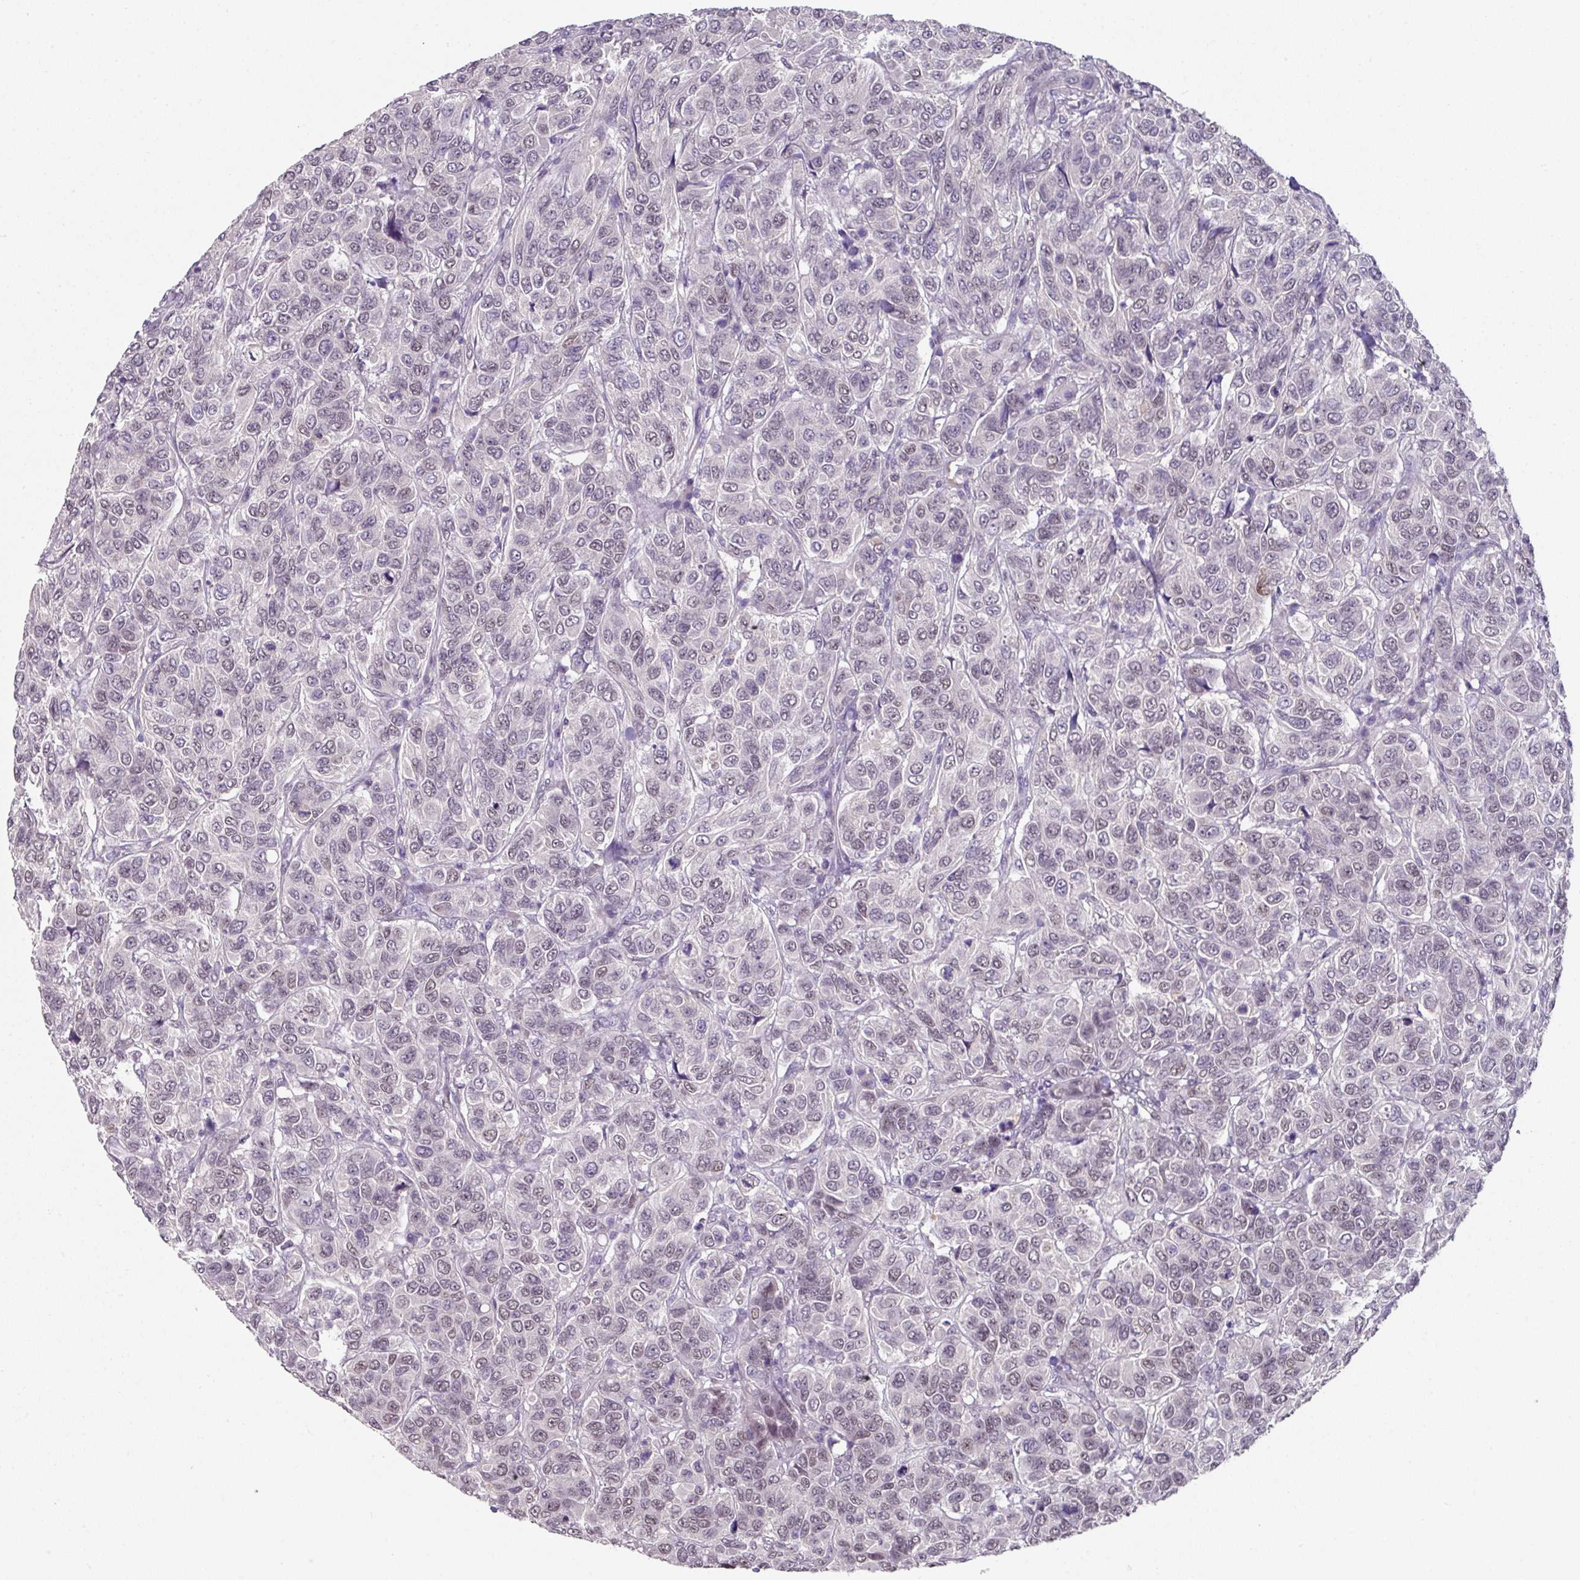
{"staining": {"intensity": "weak", "quantity": ">75%", "location": "nuclear"}, "tissue": "breast cancer", "cell_type": "Tumor cells", "image_type": "cancer", "snomed": [{"axis": "morphology", "description": "Duct carcinoma"}, {"axis": "topography", "description": "Breast"}], "caption": "Weak nuclear protein staining is seen in about >75% of tumor cells in breast cancer. (DAB = brown stain, brightfield microscopy at high magnification).", "gene": "ELK1", "patient": {"sex": "female", "age": 55}}